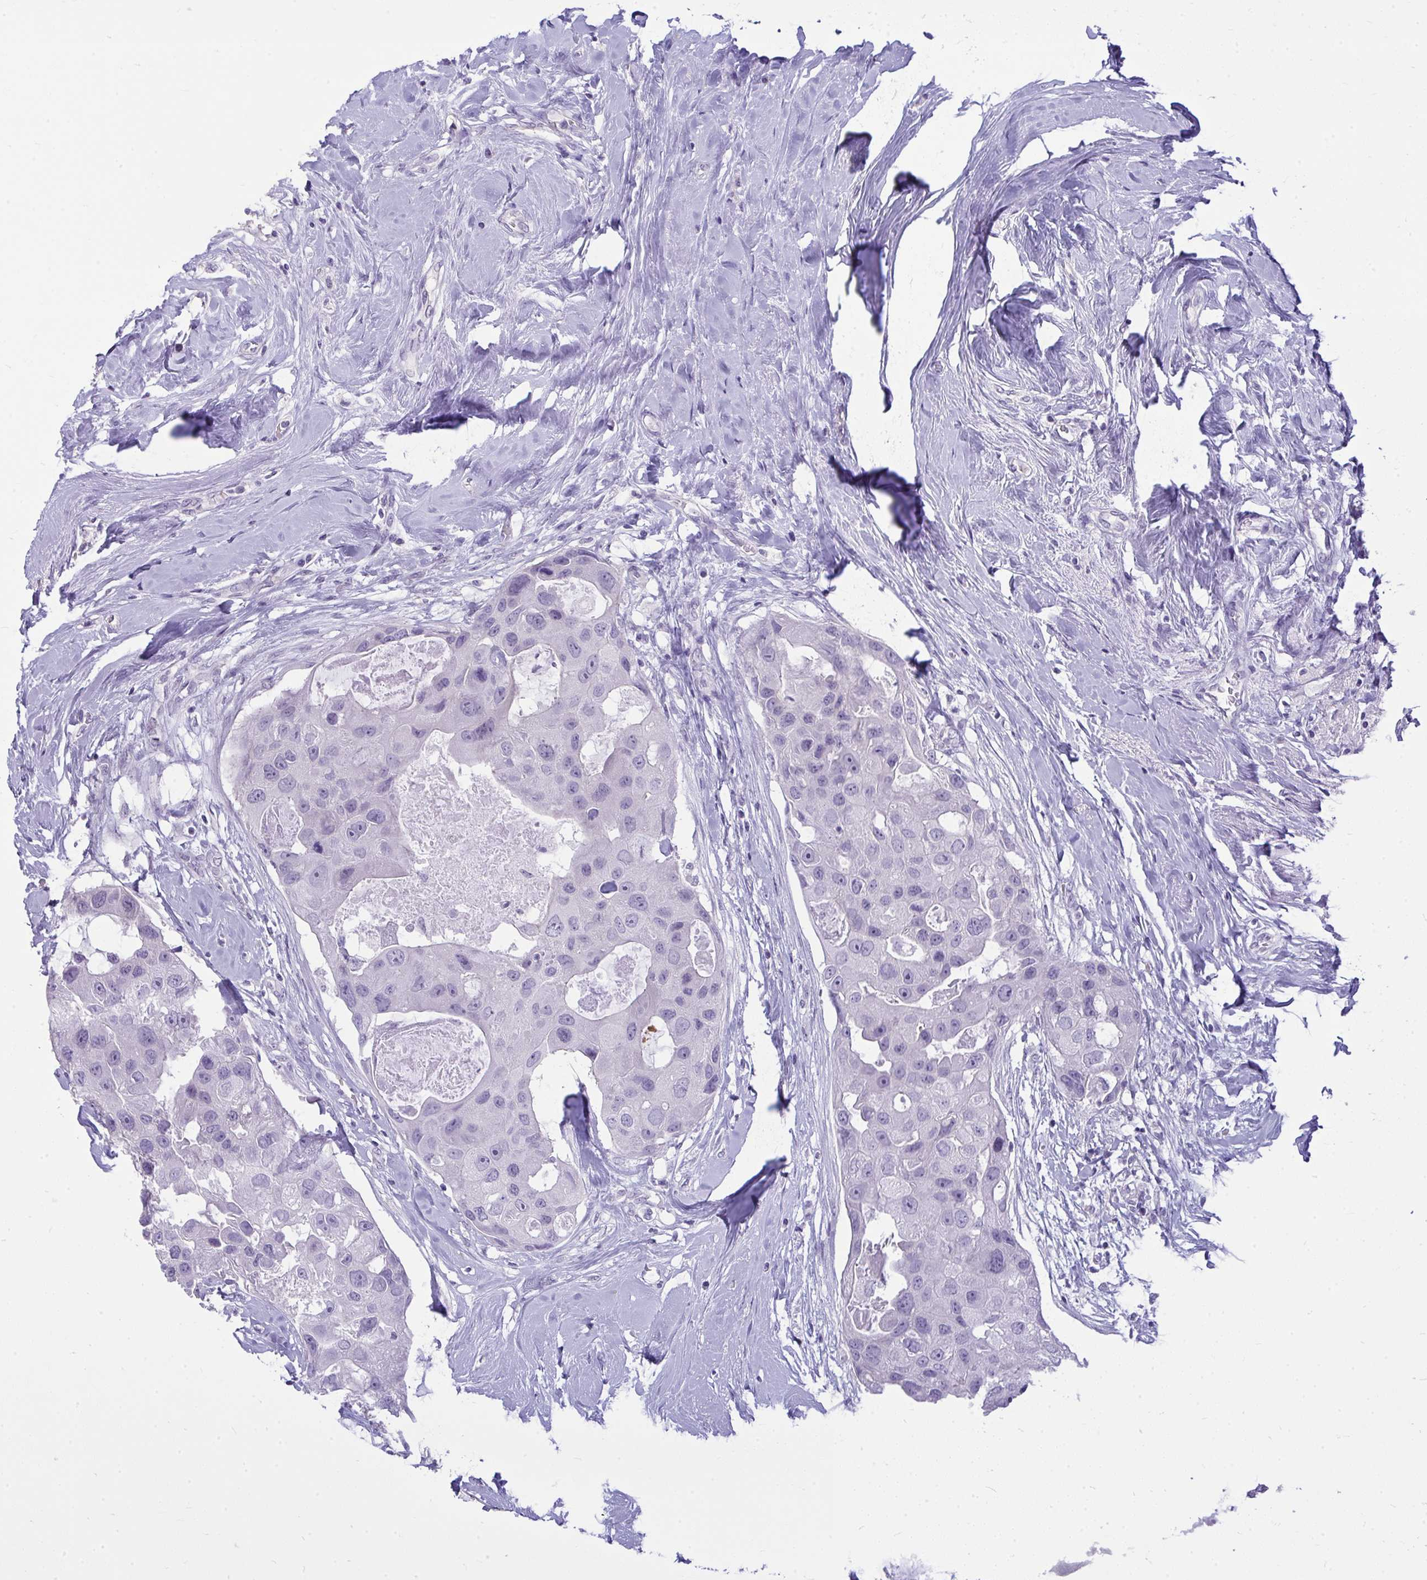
{"staining": {"intensity": "negative", "quantity": "none", "location": "none"}, "tissue": "breast cancer", "cell_type": "Tumor cells", "image_type": "cancer", "snomed": [{"axis": "morphology", "description": "Duct carcinoma"}, {"axis": "topography", "description": "Breast"}], "caption": "Immunohistochemistry of human breast cancer demonstrates no staining in tumor cells. (DAB (3,3'-diaminobenzidine) IHC, high magnification).", "gene": "PRM2", "patient": {"sex": "female", "age": 43}}